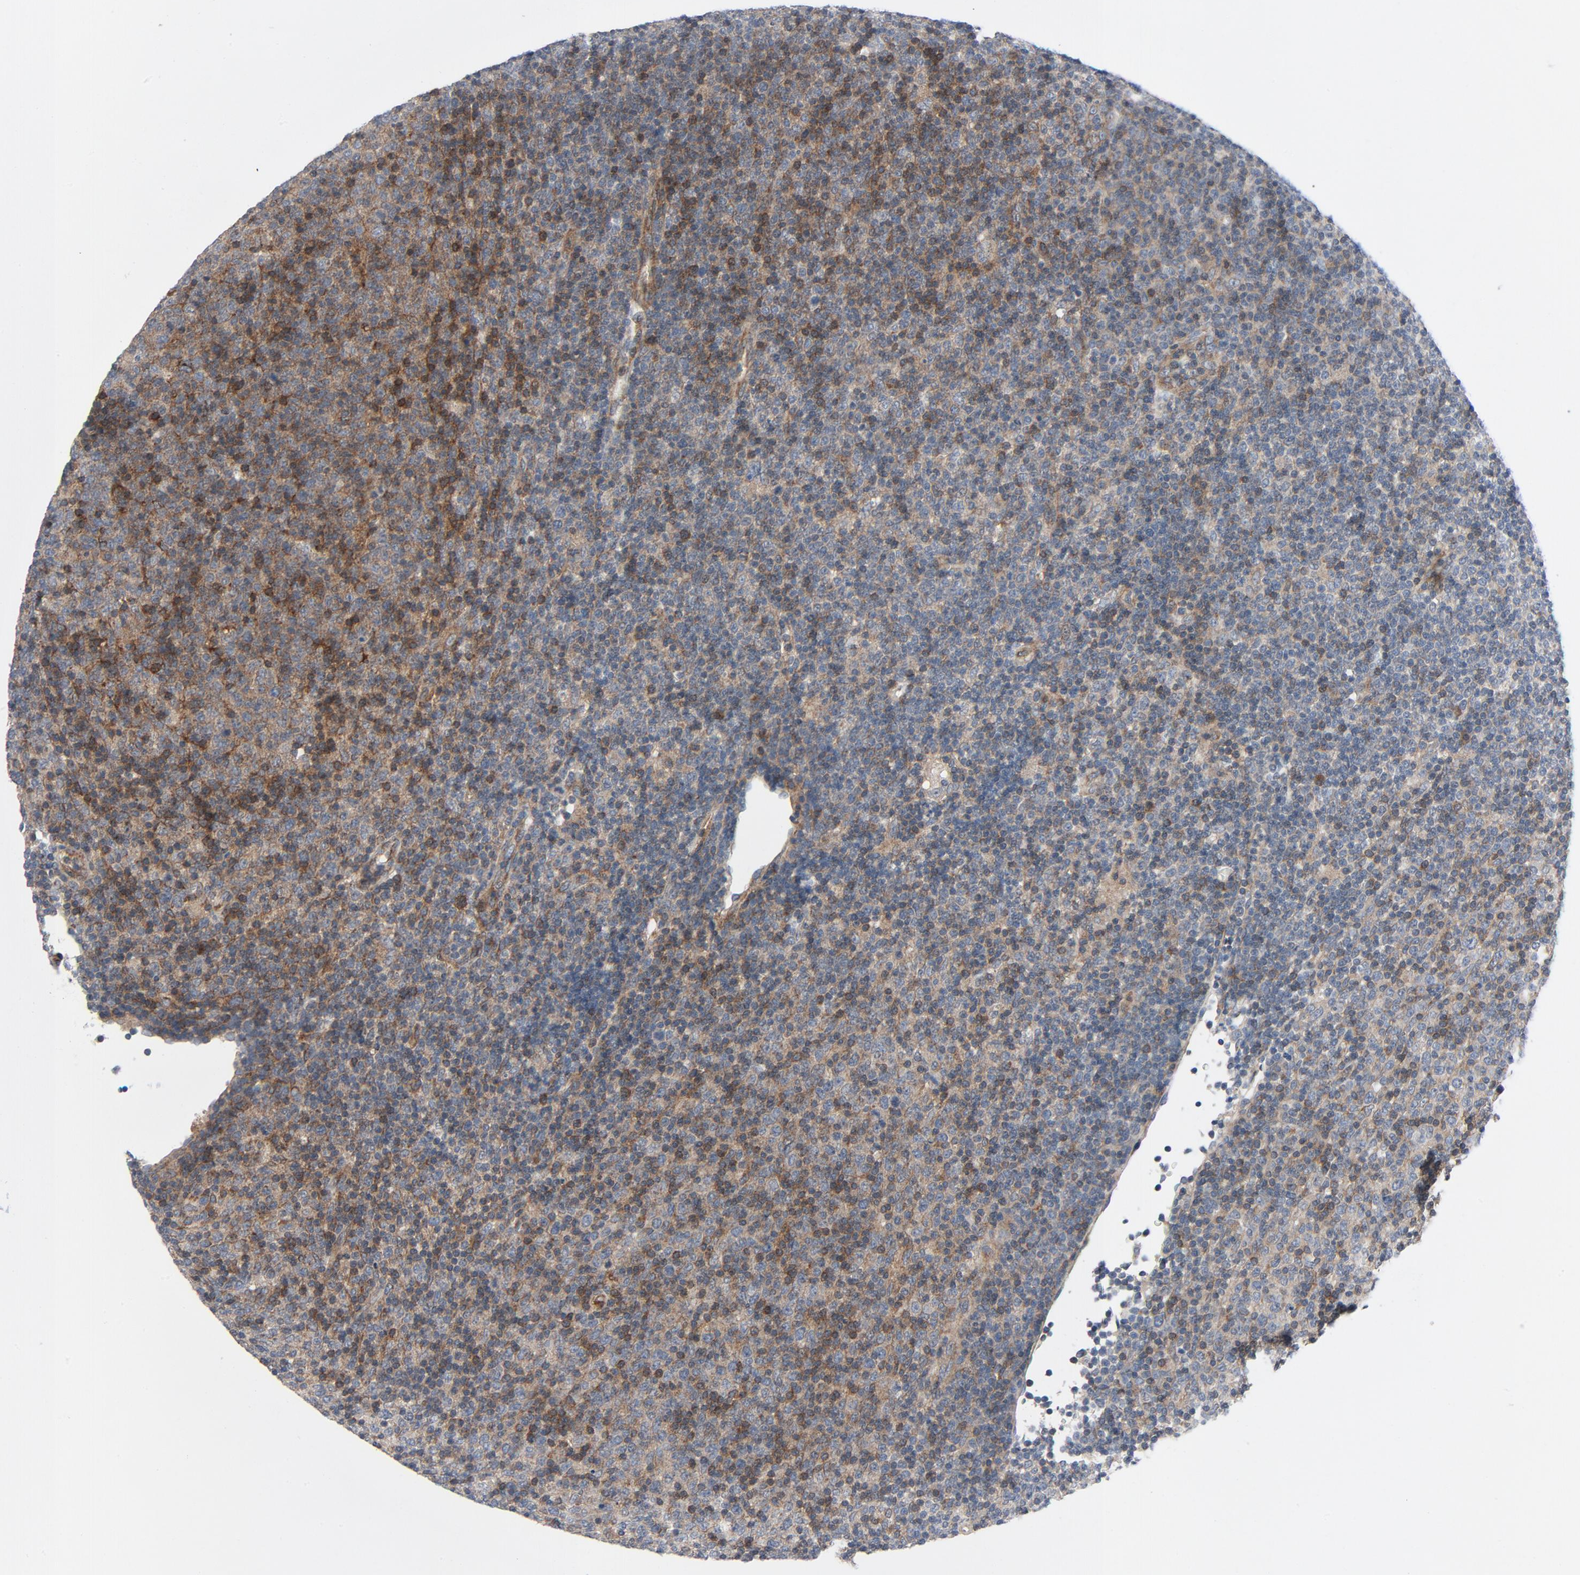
{"staining": {"intensity": "moderate", "quantity": ">75%", "location": "cytoplasmic/membranous"}, "tissue": "lymphoma", "cell_type": "Tumor cells", "image_type": "cancer", "snomed": [{"axis": "morphology", "description": "Malignant lymphoma, non-Hodgkin's type, Low grade"}, {"axis": "topography", "description": "Lymph node"}], "caption": "Tumor cells display medium levels of moderate cytoplasmic/membranous positivity in about >75% of cells in human low-grade malignant lymphoma, non-Hodgkin's type. Using DAB (brown) and hematoxylin (blue) stains, captured at high magnification using brightfield microscopy.", "gene": "TSG101", "patient": {"sex": "male", "age": 70}}